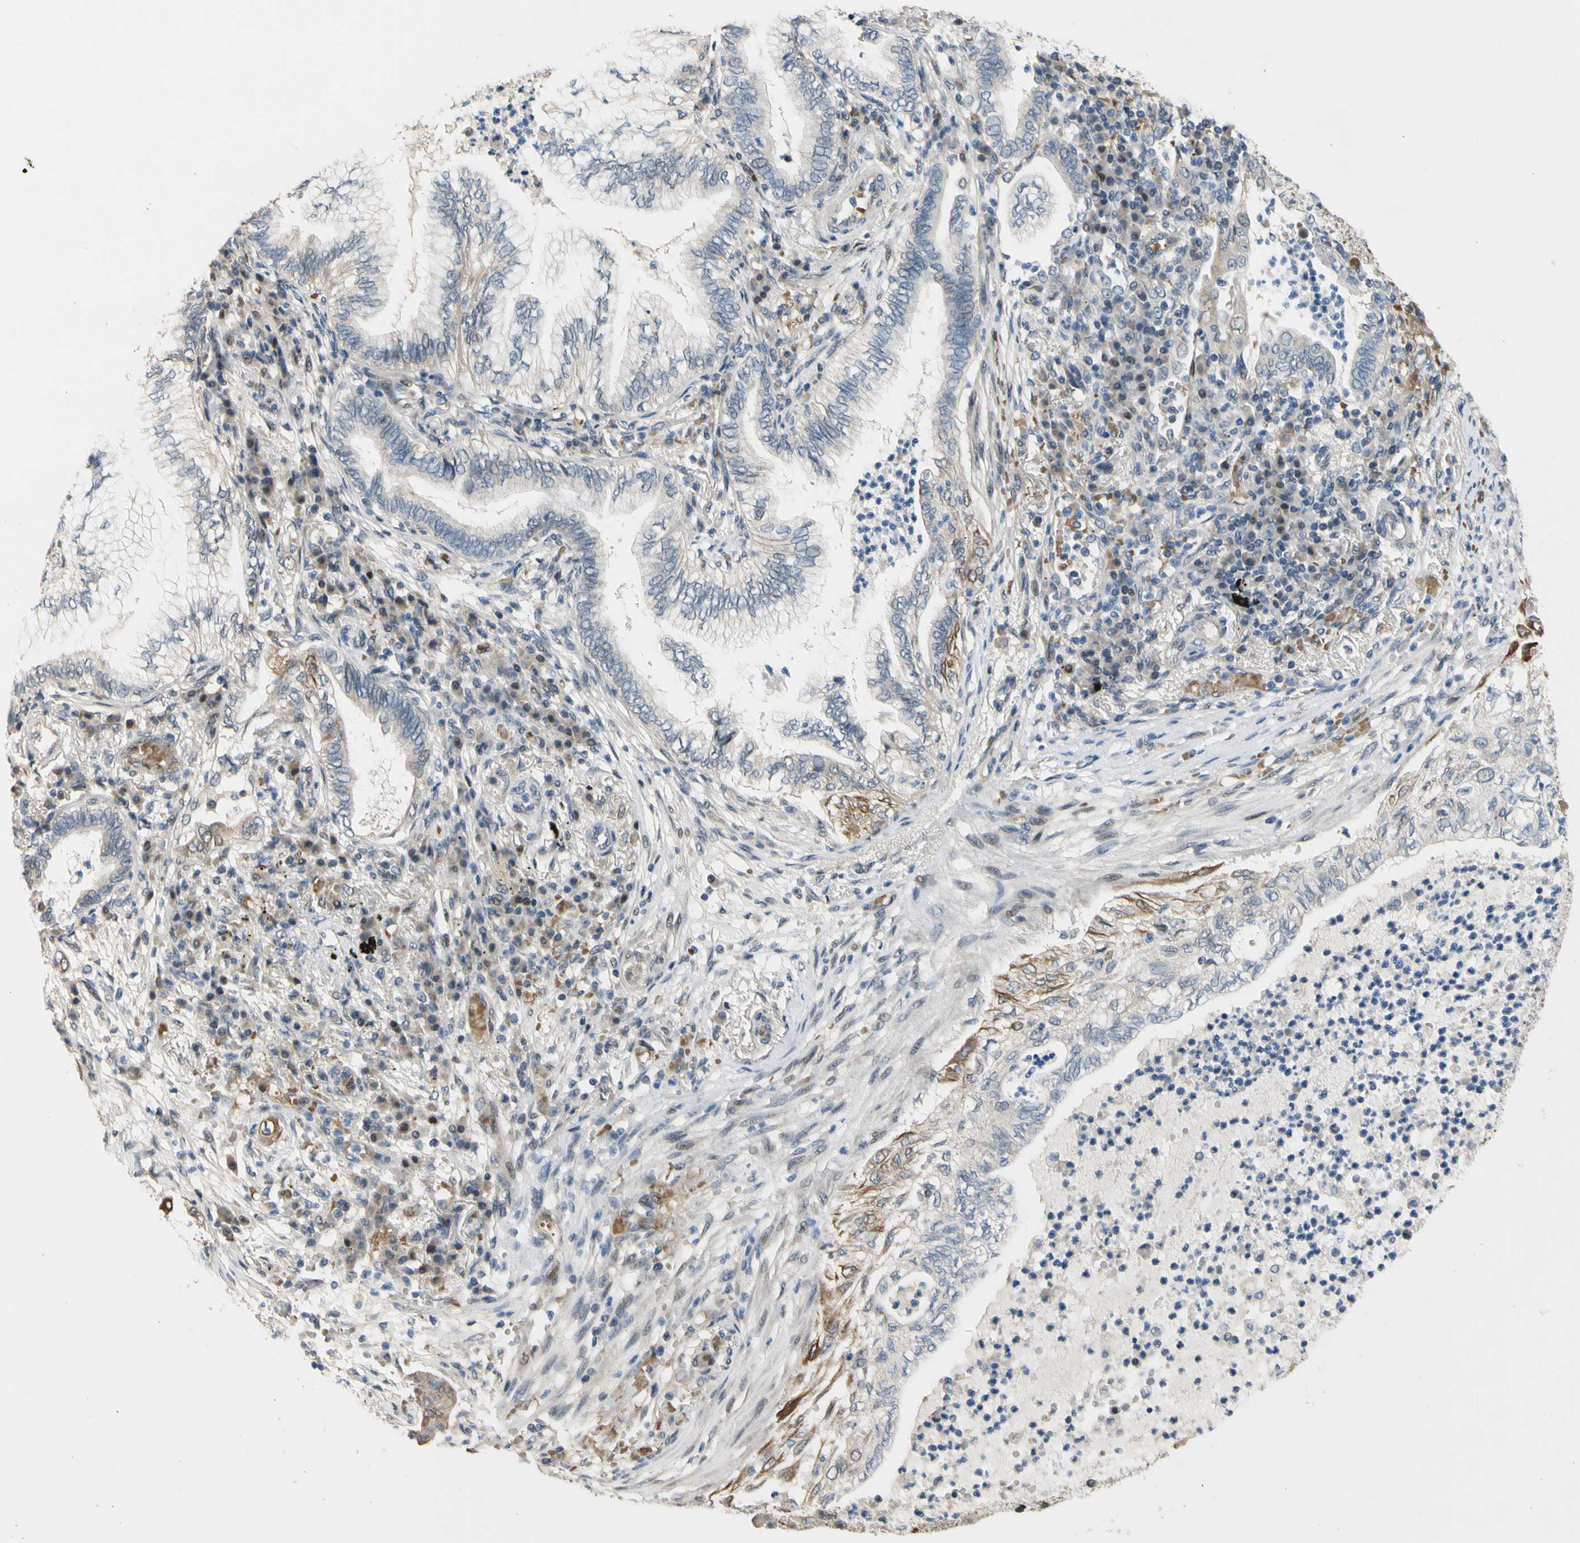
{"staining": {"intensity": "moderate", "quantity": "<25%", "location": "cytoplasmic/membranous"}, "tissue": "lung cancer", "cell_type": "Tumor cells", "image_type": "cancer", "snomed": [{"axis": "morphology", "description": "Normal tissue, NOS"}, {"axis": "morphology", "description": "Adenocarcinoma, NOS"}, {"axis": "topography", "description": "Bronchus"}, {"axis": "topography", "description": "Lung"}], "caption": "A low amount of moderate cytoplasmic/membranous expression is present in approximately <25% of tumor cells in lung adenocarcinoma tissue.", "gene": "ZNF184", "patient": {"sex": "female", "age": 70}}